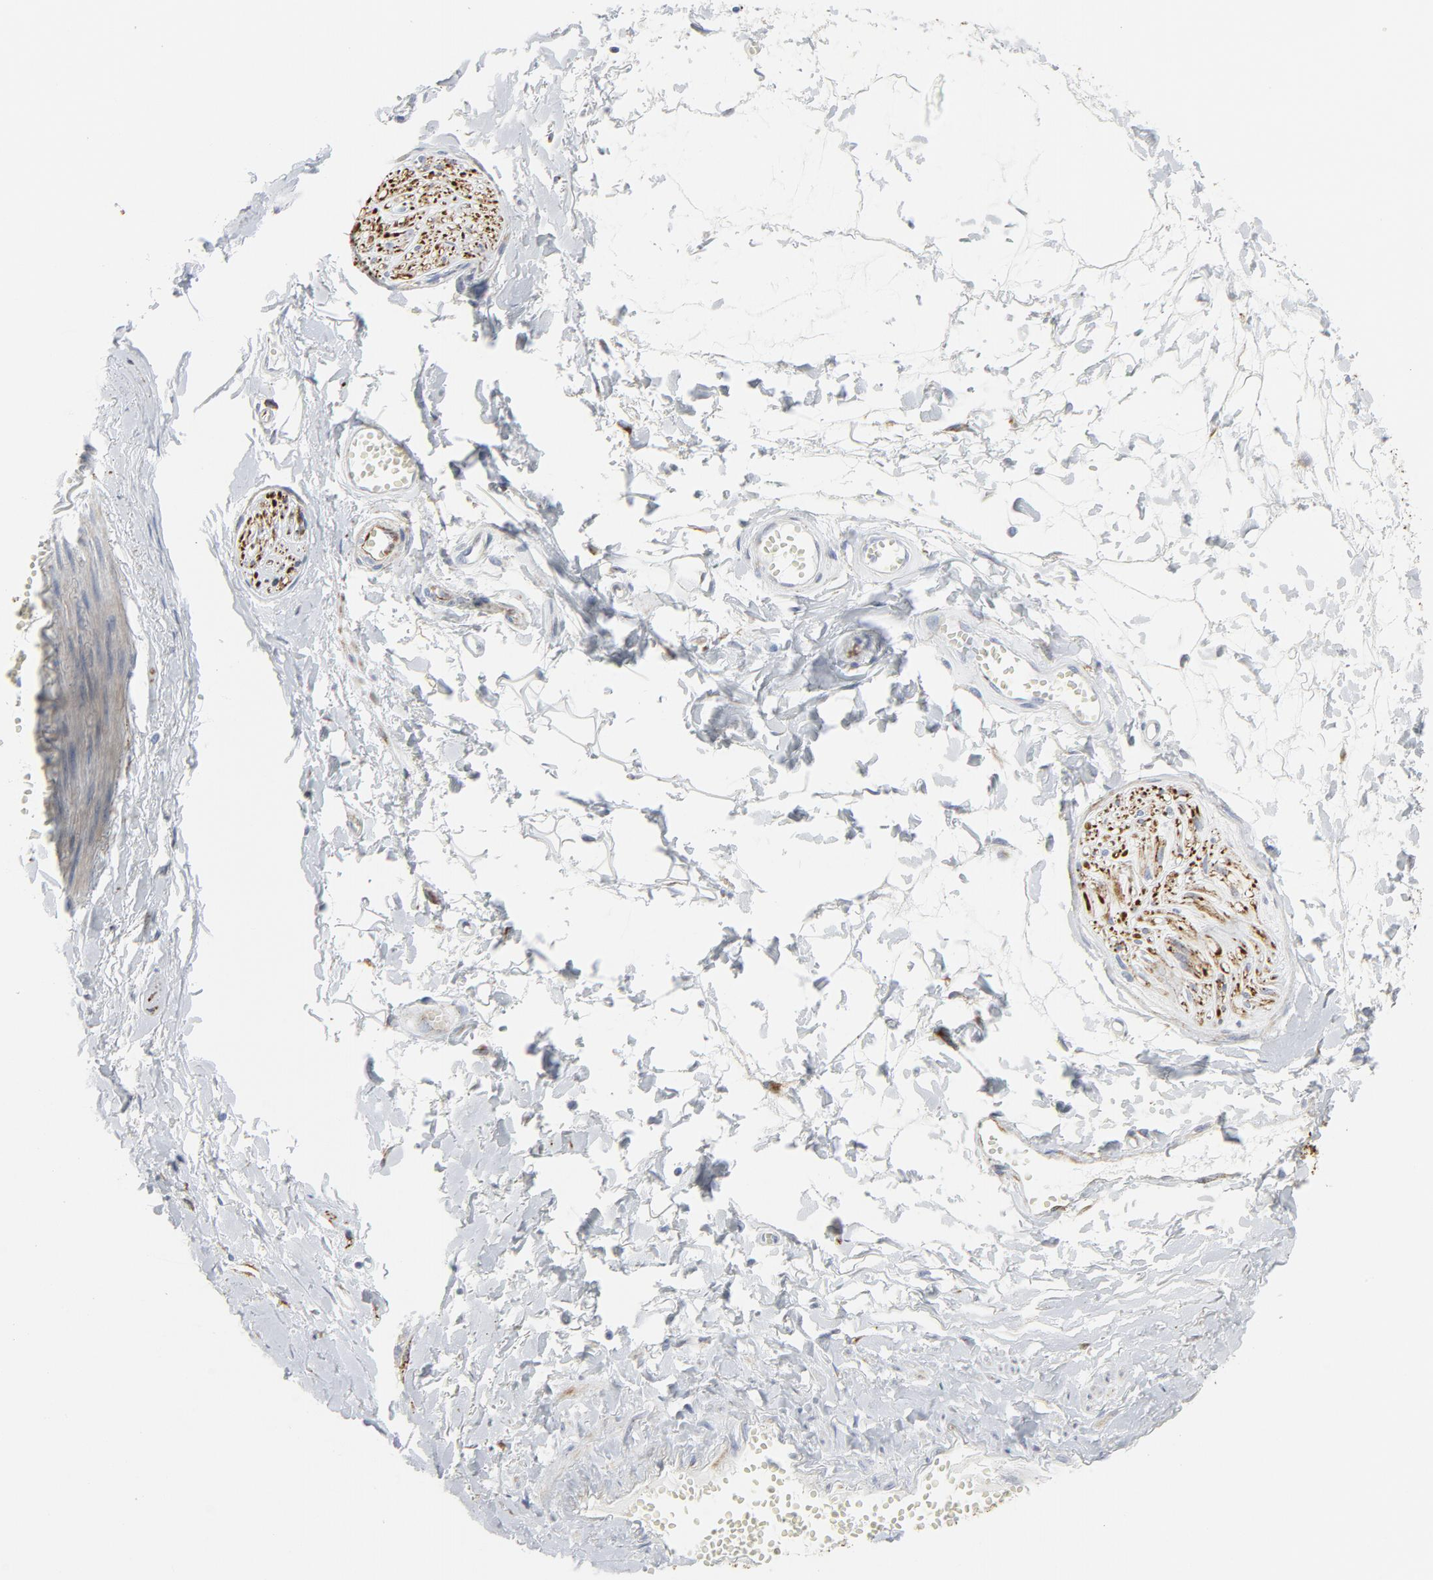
{"staining": {"intensity": "negative", "quantity": "none", "location": "none"}, "tissue": "adipose tissue", "cell_type": "Adipocytes", "image_type": "normal", "snomed": [{"axis": "morphology", "description": "Normal tissue, NOS"}, {"axis": "morphology", "description": "Inflammation, NOS"}, {"axis": "topography", "description": "Salivary gland"}, {"axis": "topography", "description": "Peripheral nerve tissue"}], "caption": "Immunohistochemistry (IHC) micrograph of benign adipose tissue: human adipose tissue stained with DAB reveals no significant protein positivity in adipocytes. Brightfield microscopy of immunohistochemistry stained with DAB (brown) and hematoxylin (blue), captured at high magnification.", "gene": "TUBB1", "patient": {"sex": "female", "age": 75}}